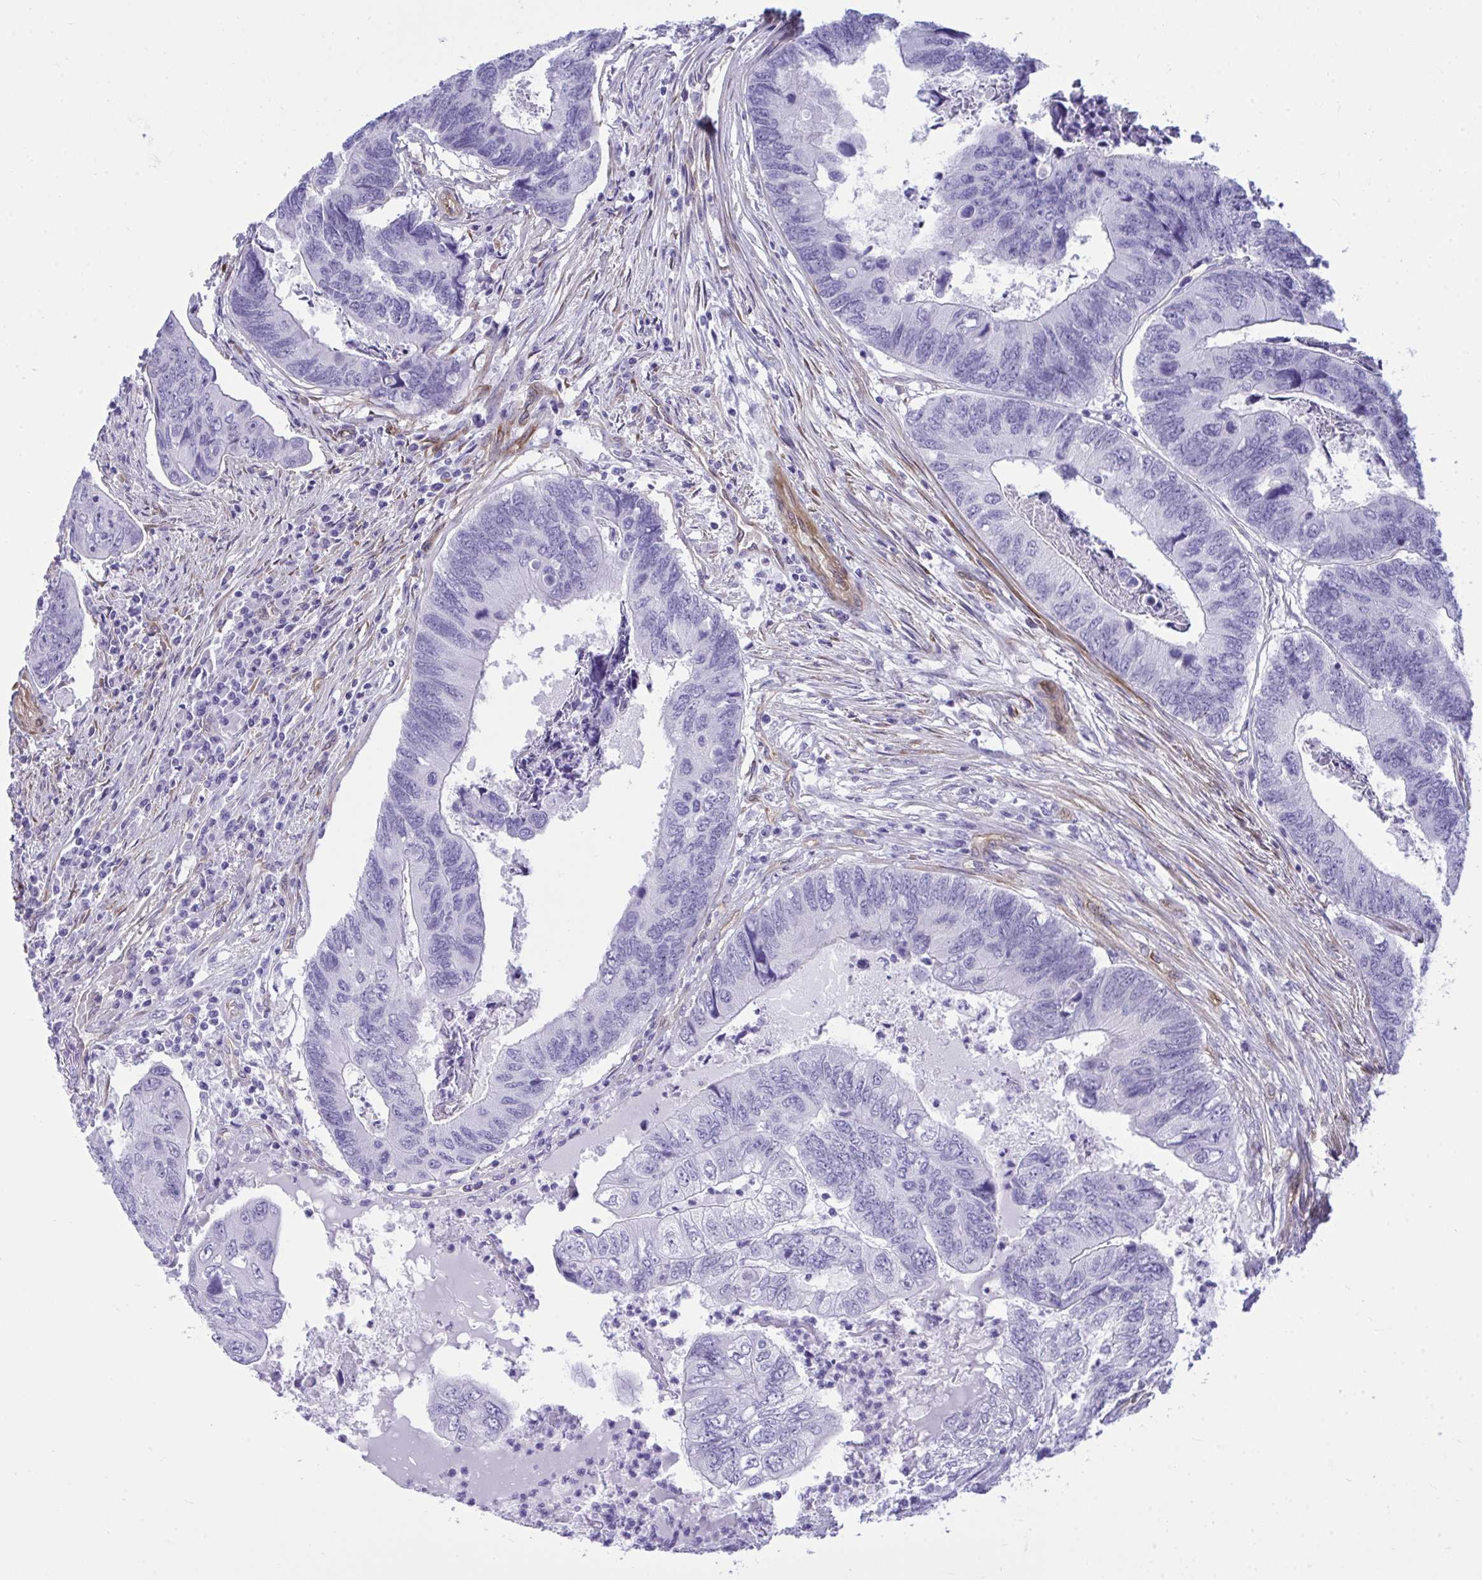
{"staining": {"intensity": "negative", "quantity": "none", "location": "none"}, "tissue": "colorectal cancer", "cell_type": "Tumor cells", "image_type": "cancer", "snomed": [{"axis": "morphology", "description": "Adenocarcinoma, NOS"}, {"axis": "topography", "description": "Colon"}], "caption": "DAB (3,3'-diaminobenzidine) immunohistochemical staining of colorectal adenocarcinoma displays no significant expression in tumor cells.", "gene": "LIMS2", "patient": {"sex": "female", "age": 67}}